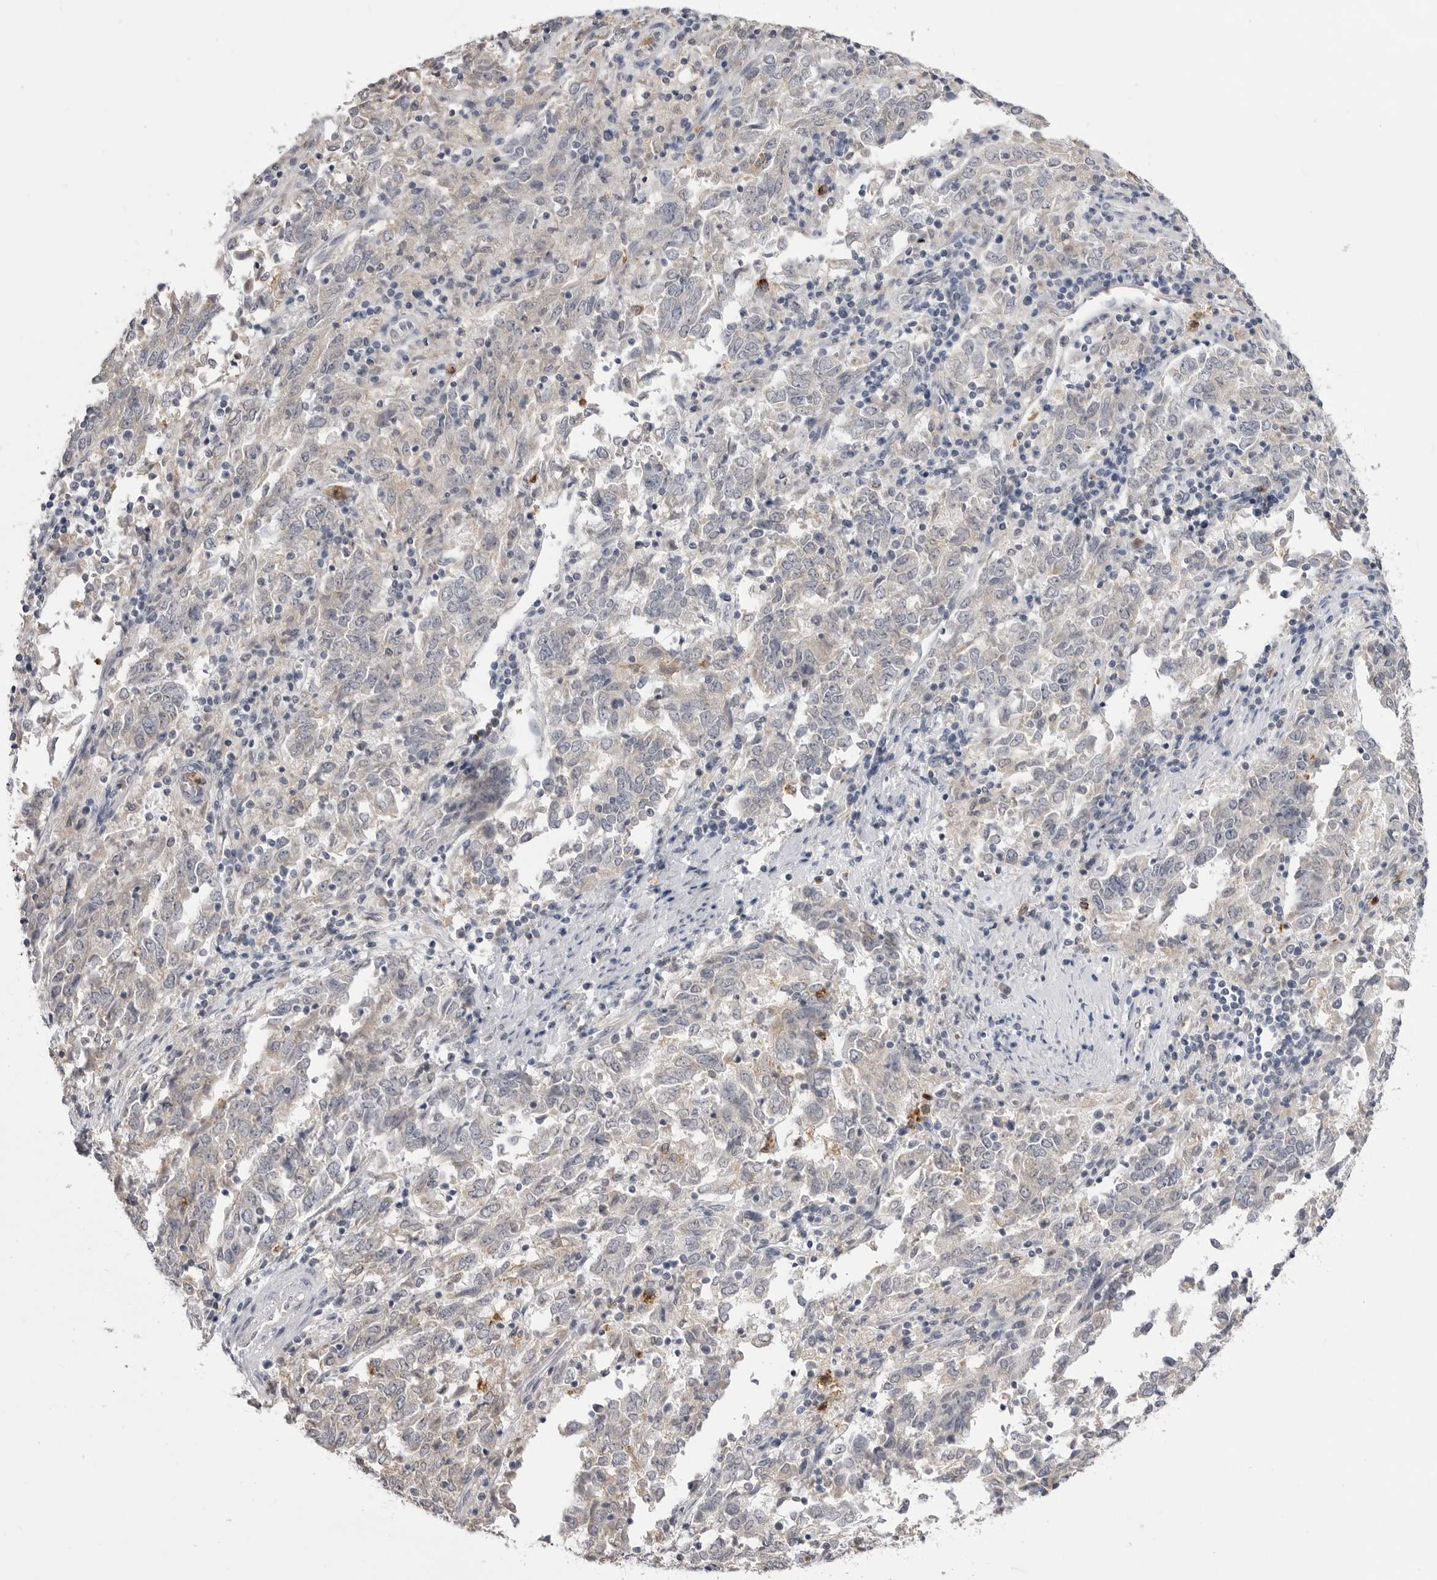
{"staining": {"intensity": "negative", "quantity": "none", "location": "none"}, "tissue": "endometrial cancer", "cell_type": "Tumor cells", "image_type": "cancer", "snomed": [{"axis": "morphology", "description": "Adenocarcinoma, NOS"}, {"axis": "topography", "description": "Endometrium"}], "caption": "Immunohistochemistry photomicrograph of endometrial cancer (adenocarcinoma) stained for a protein (brown), which displays no expression in tumor cells.", "gene": "STAP2", "patient": {"sex": "female", "age": 80}}